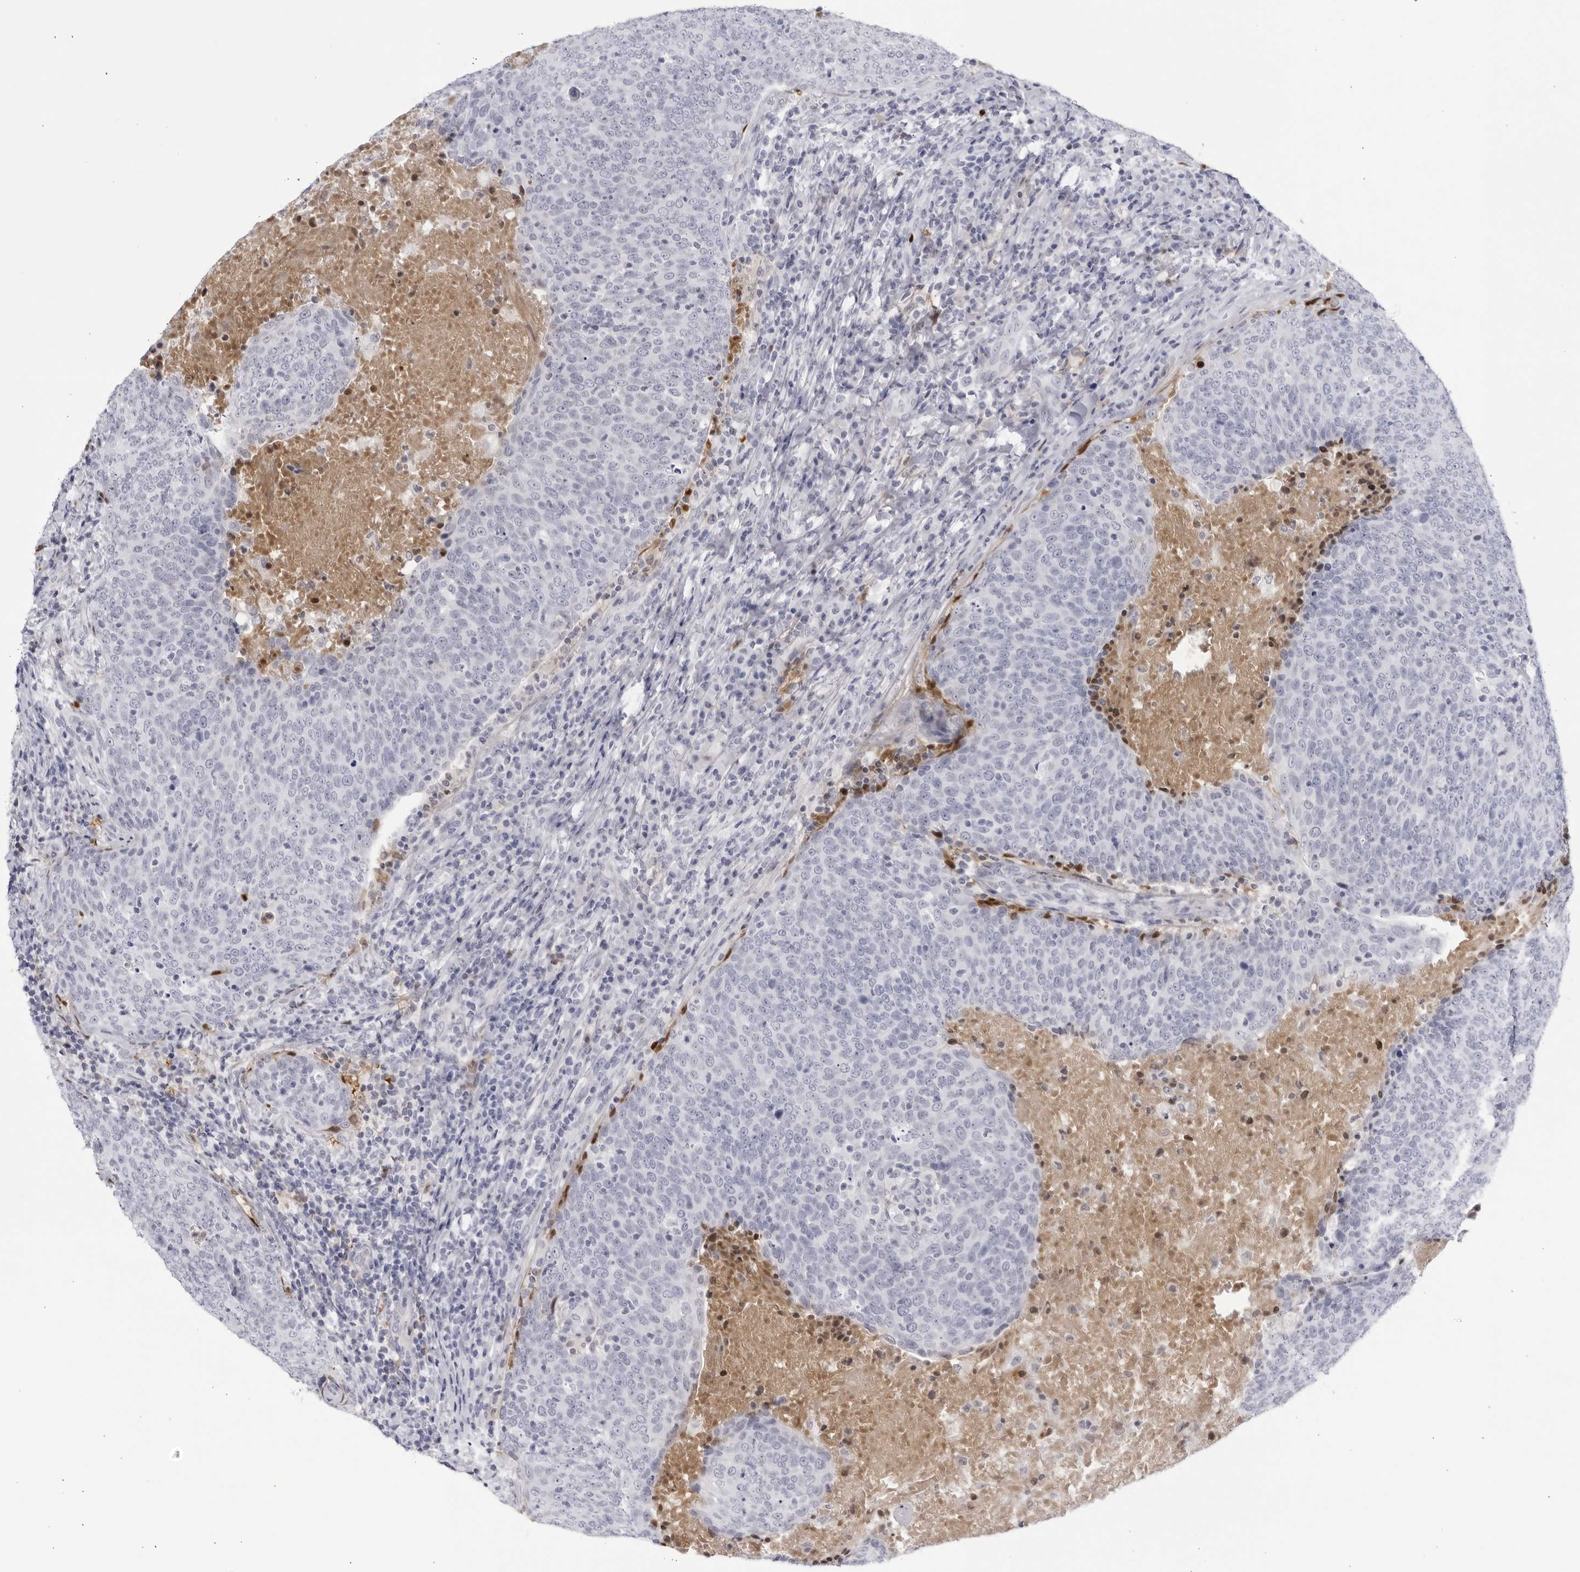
{"staining": {"intensity": "negative", "quantity": "none", "location": "none"}, "tissue": "head and neck cancer", "cell_type": "Tumor cells", "image_type": "cancer", "snomed": [{"axis": "morphology", "description": "Squamous cell carcinoma, NOS"}, {"axis": "morphology", "description": "Squamous cell carcinoma, metastatic, NOS"}, {"axis": "topography", "description": "Lymph node"}, {"axis": "topography", "description": "Head-Neck"}], "caption": "Head and neck cancer (squamous cell carcinoma) stained for a protein using IHC exhibits no positivity tumor cells.", "gene": "CNBD1", "patient": {"sex": "male", "age": 62}}